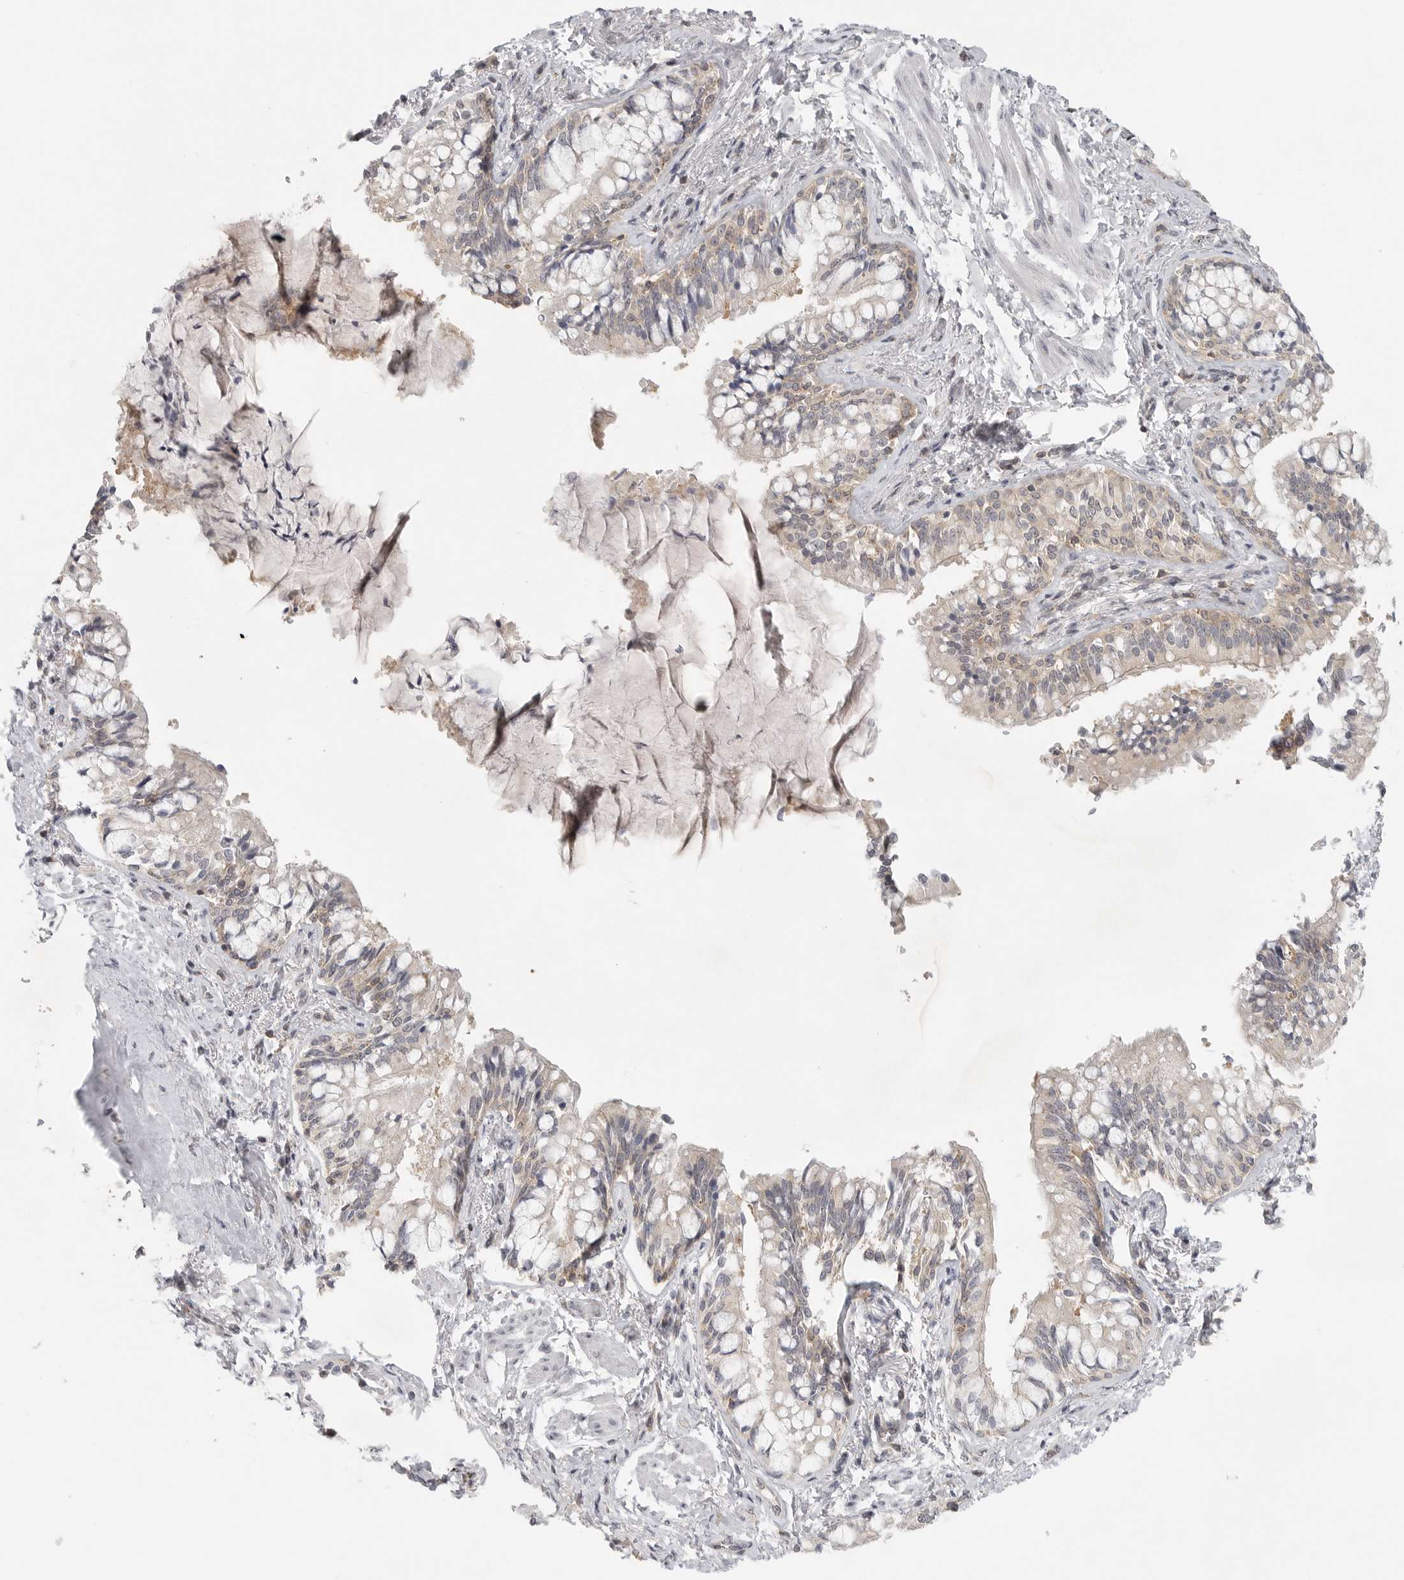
{"staining": {"intensity": "weak", "quantity": "25%-75%", "location": "cytoplasmic/membranous"}, "tissue": "bronchus", "cell_type": "Respiratory epithelial cells", "image_type": "normal", "snomed": [{"axis": "morphology", "description": "Normal tissue, NOS"}, {"axis": "morphology", "description": "Inflammation, NOS"}, {"axis": "topography", "description": "Bronchus"}, {"axis": "topography", "description": "Lung"}], "caption": "Brown immunohistochemical staining in normal bronchus reveals weak cytoplasmic/membranous staining in approximately 25%-75% of respiratory epithelial cells.", "gene": "HDAC6", "patient": {"sex": "female", "age": 46}}